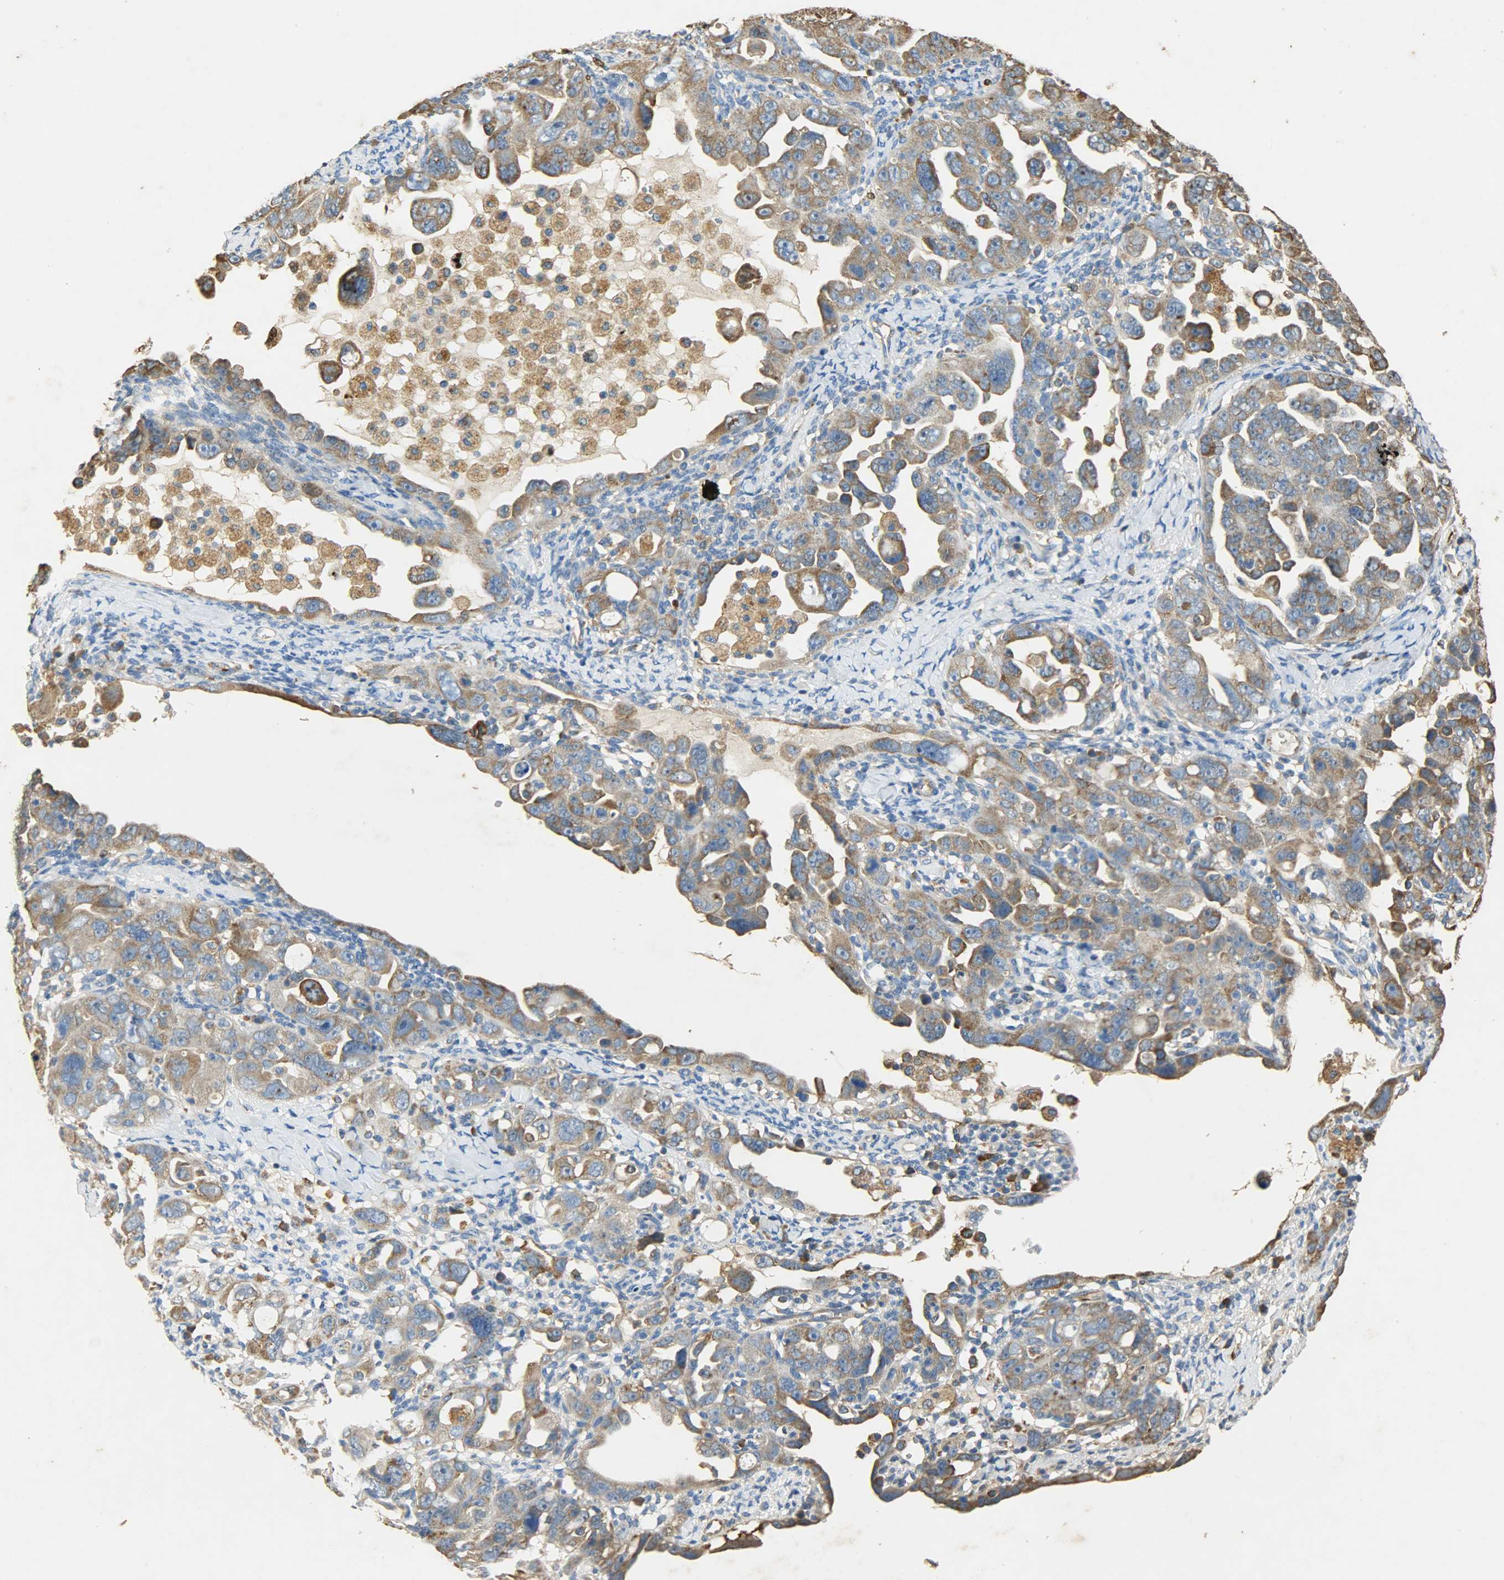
{"staining": {"intensity": "moderate", "quantity": ">75%", "location": "cytoplasmic/membranous"}, "tissue": "ovarian cancer", "cell_type": "Tumor cells", "image_type": "cancer", "snomed": [{"axis": "morphology", "description": "Cystadenocarcinoma, serous, NOS"}, {"axis": "topography", "description": "Ovary"}], "caption": "Ovarian cancer (serous cystadenocarcinoma) tissue exhibits moderate cytoplasmic/membranous staining in about >75% of tumor cells, visualized by immunohistochemistry.", "gene": "HSPA5", "patient": {"sex": "female", "age": 66}}